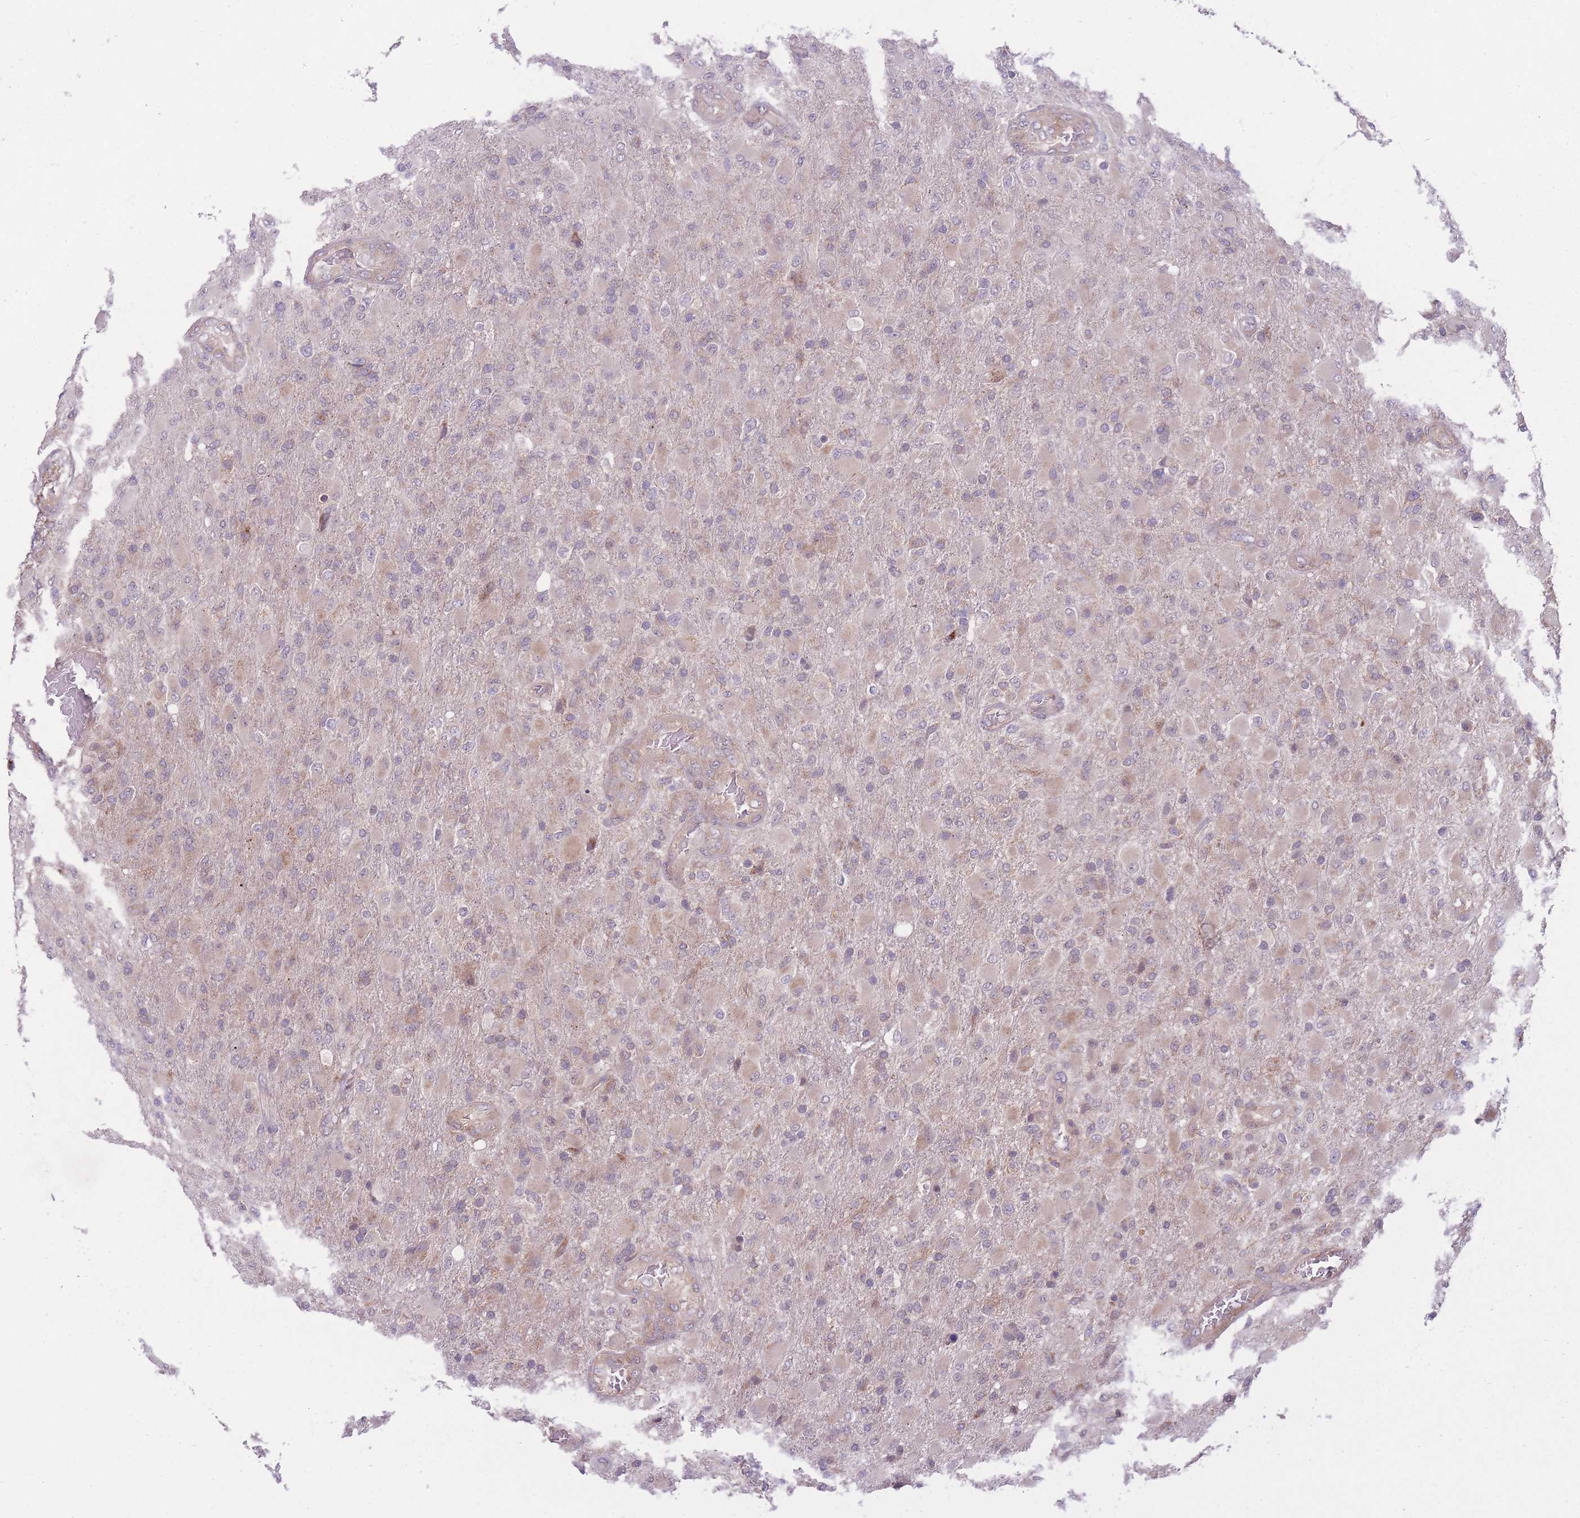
{"staining": {"intensity": "moderate", "quantity": "<25%", "location": "cytoplasmic/membranous"}, "tissue": "glioma", "cell_type": "Tumor cells", "image_type": "cancer", "snomed": [{"axis": "morphology", "description": "Glioma, malignant, Low grade"}, {"axis": "topography", "description": "Brain"}], "caption": "Immunohistochemistry micrograph of human glioma stained for a protein (brown), which reveals low levels of moderate cytoplasmic/membranous positivity in about <25% of tumor cells.", "gene": "CCT6B", "patient": {"sex": "male", "age": 65}}